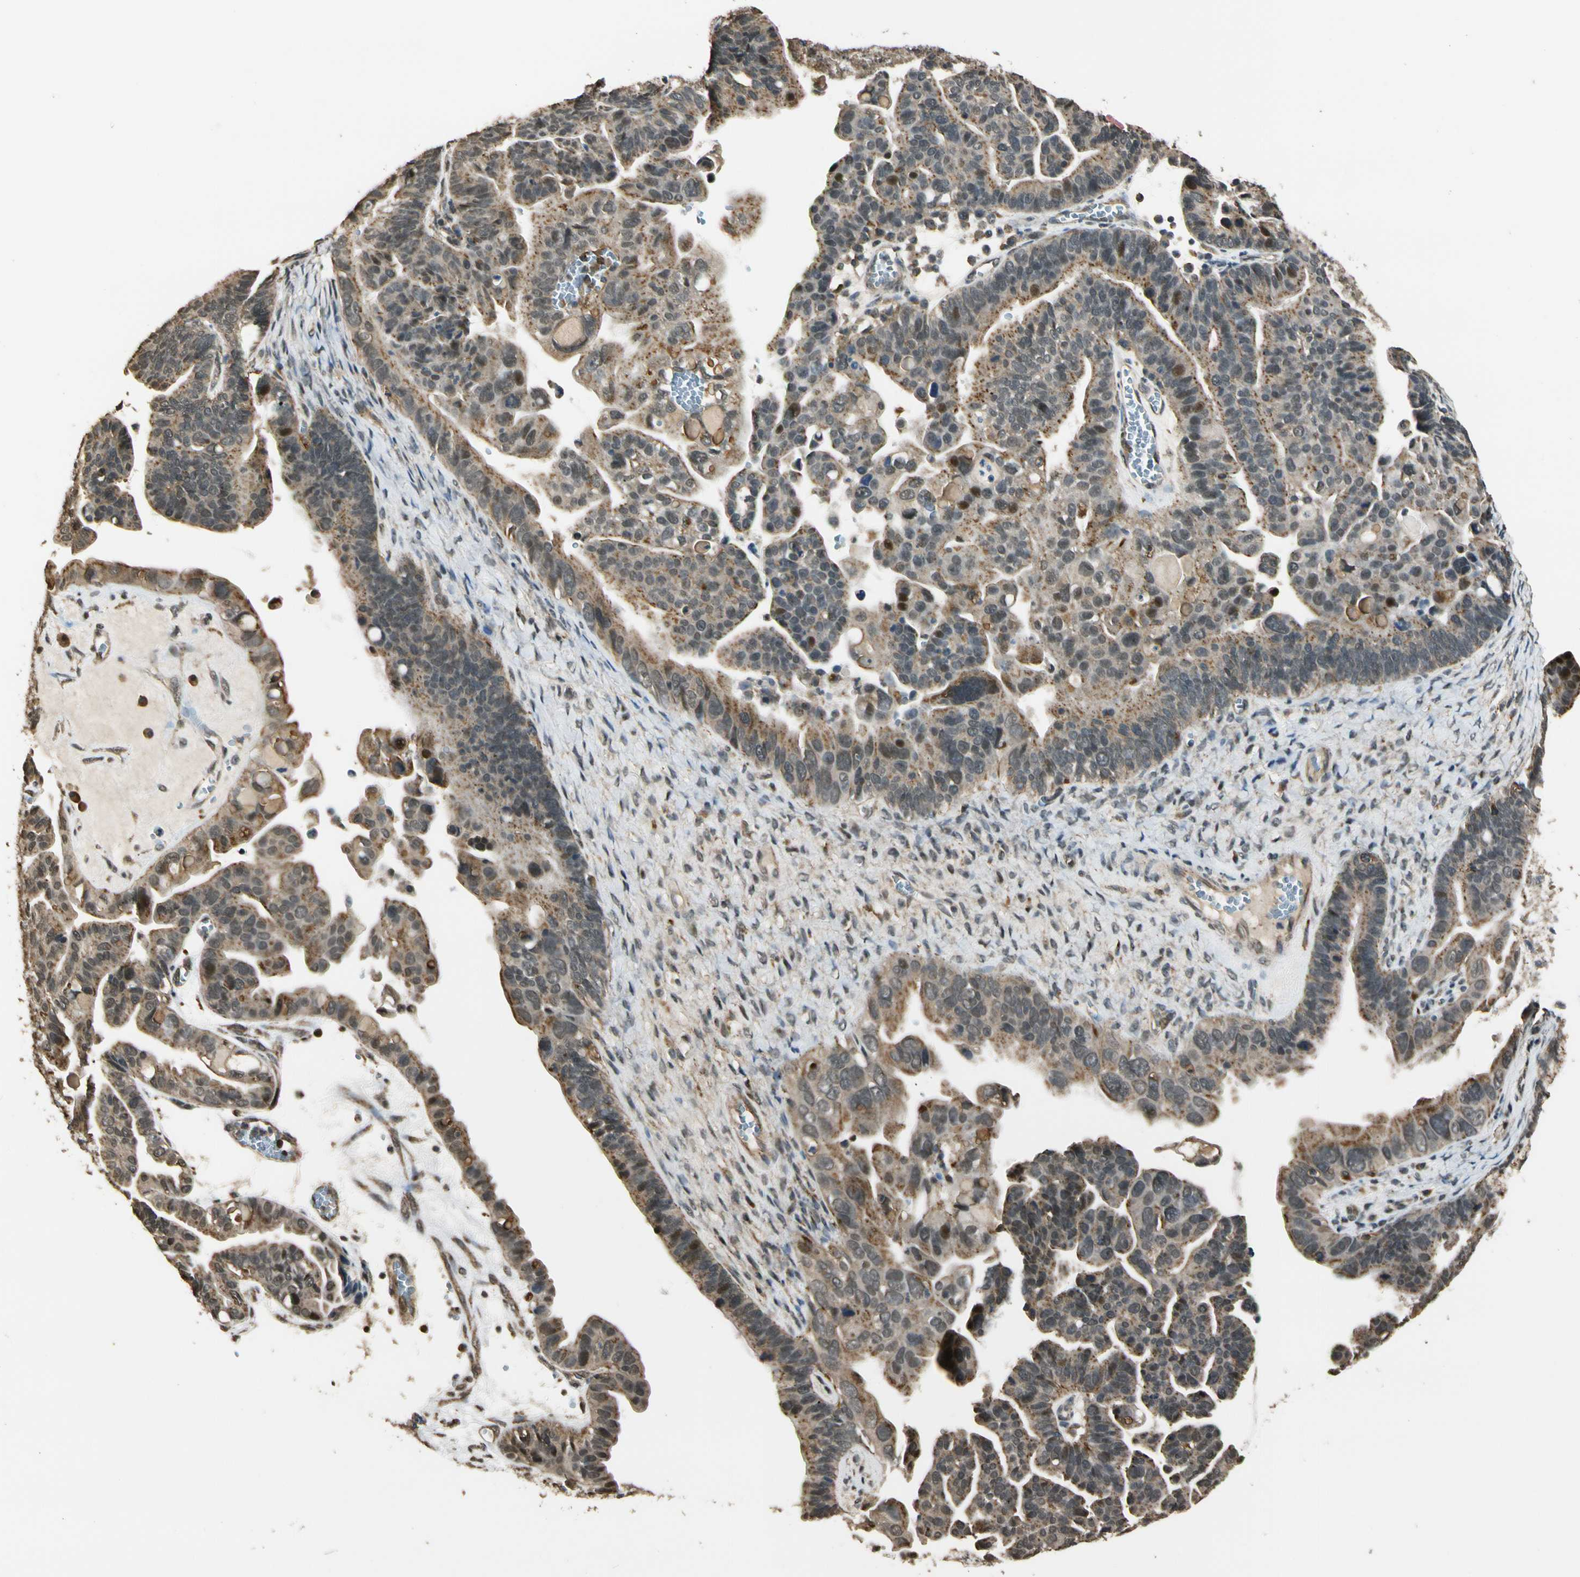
{"staining": {"intensity": "moderate", "quantity": "25%-75%", "location": "cytoplasmic/membranous"}, "tissue": "ovarian cancer", "cell_type": "Tumor cells", "image_type": "cancer", "snomed": [{"axis": "morphology", "description": "Cystadenocarcinoma, serous, NOS"}, {"axis": "topography", "description": "Ovary"}], "caption": "Ovarian cancer tissue shows moderate cytoplasmic/membranous staining in about 25%-75% of tumor cells", "gene": "LAMTOR1", "patient": {"sex": "female", "age": 56}}